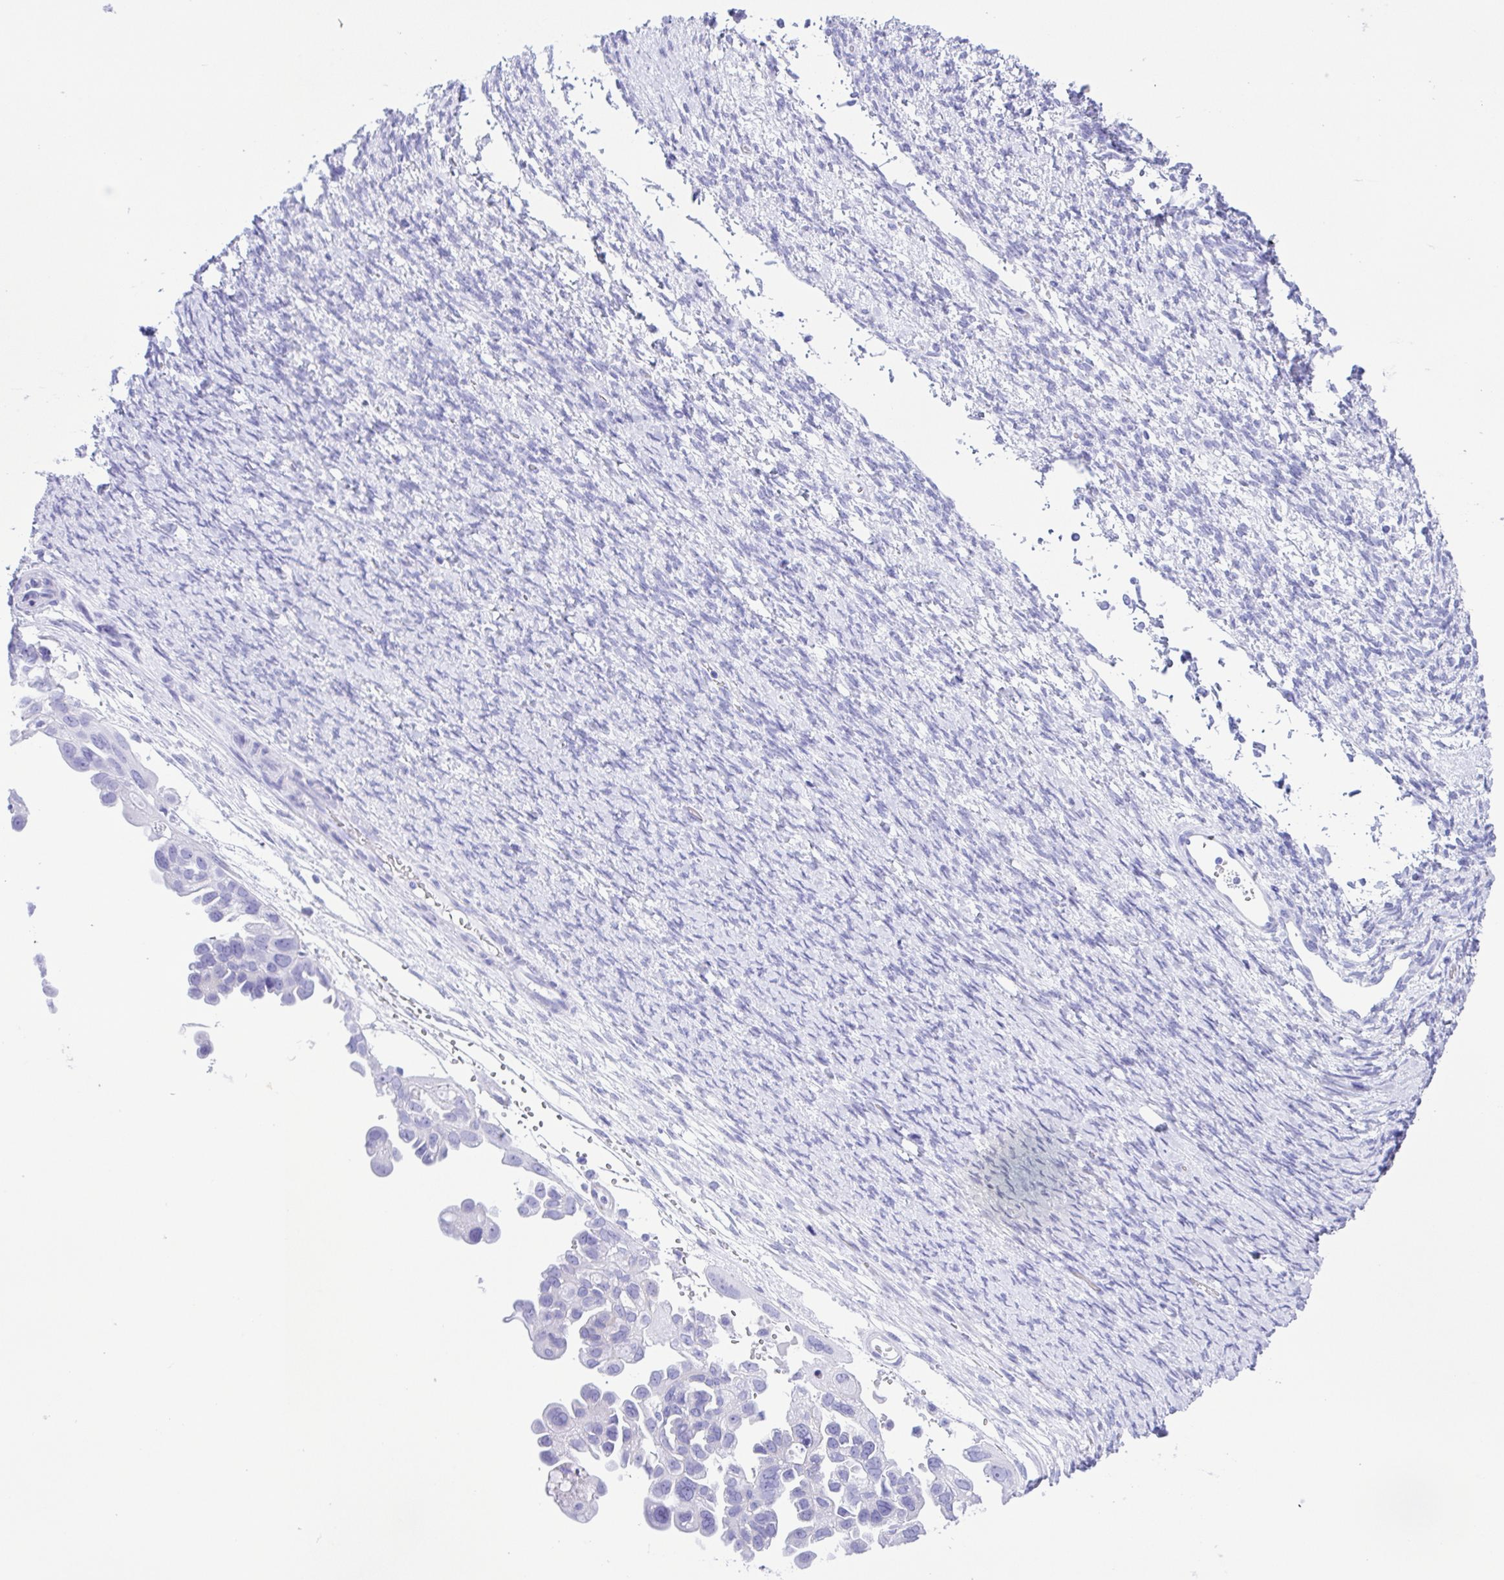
{"staining": {"intensity": "negative", "quantity": "none", "location": "none"}, "tissue": "ovarian cancer", "cell_type": "Tumor cells", "image_type": "cancer", "snomed": [{"axis": "morphology", "description": "Cystadenocarcinoma, serous, NOS"}, {"axis": "topography", "description": "Ovary"}], "caption": "A high-resolution photomicrograph shows immunohistochemistry staining of ovarian cancer, which displays no significant expression in tumor cells.", "gene": "GPR17", "patient": {"sex": "female", "age": 53}}